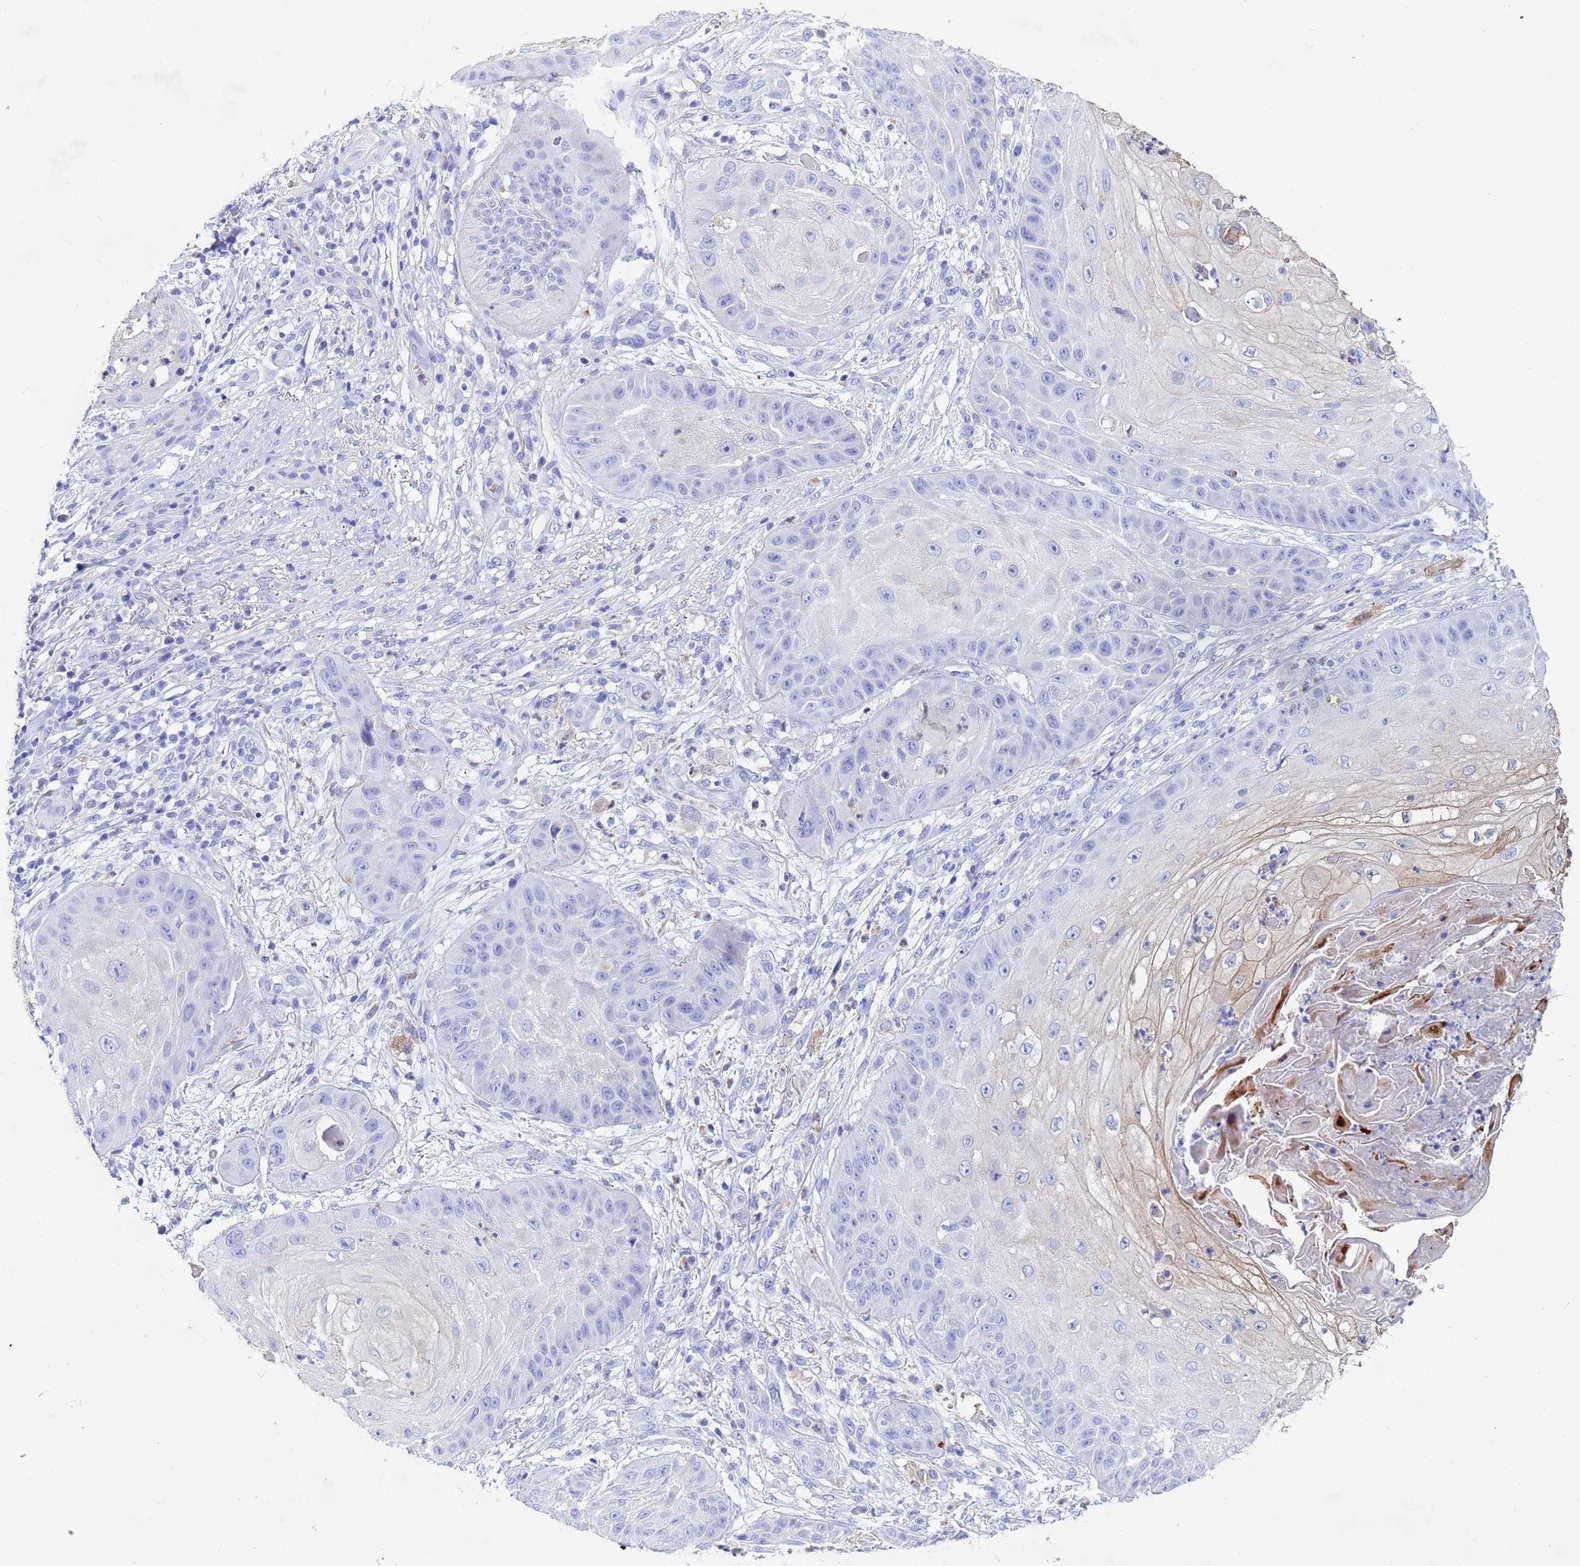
{"staining": {"intensity": "weak", "quantity": "<25%", "location": "cytoplasmic/membranous"}, "tissue": "skin cancer", "cell_type": "Tumor cells", "image_type": "cancer", "snomed": [{"axis": "morphology", "description": "Squamous cell carcinoma, NOS"}, {"axis": "topography", "description": "Skin"}], "caption": "The histopathology image shows no significant positivity in tumor cells of skin squamous cell carcinoma.", "gene": "CSTB", "patient": {"sex": "male", "age": 70}}